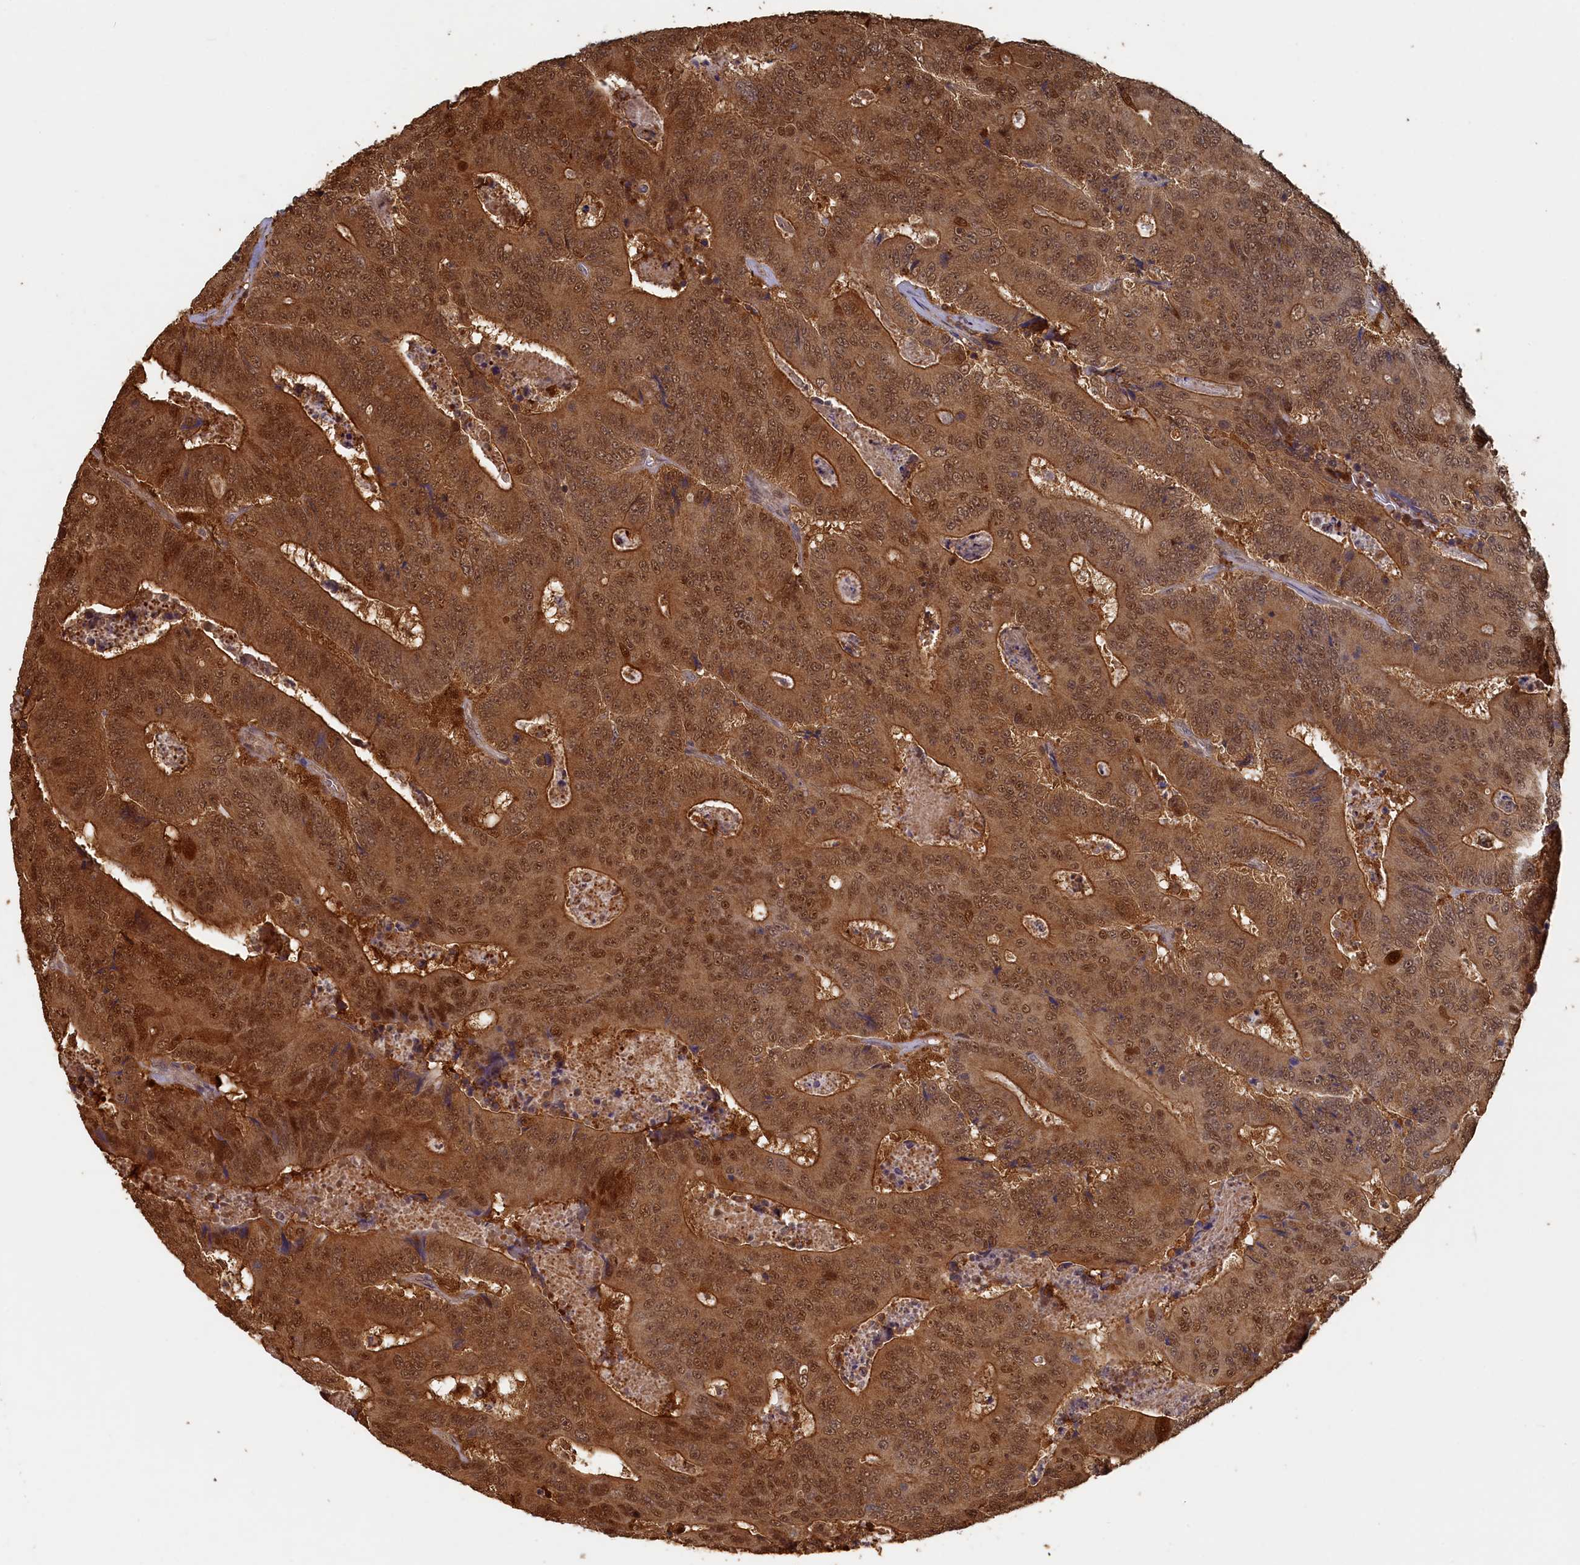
{"staining": {"intensity": "strong", "quantity": ">75%", "location": "cytoplasmic/membranous,nuclear"}, "tissue": "colorectal cancer", "cell_type": "Tumor cells", "image_type": "cancer", "snomed": [{"axis": "morphology", "description": "Adenocarcinoma, NOS"}, {"axis": "topography", "description": "Colon"}], "caption": "IHC (DAB) staining of human colorectal cancer exhibits strong cytoplasmic/membranous and nuclear protein positivity in about >75% of tumor cells.", "gene": "UCHL3", "patient": {"sex": "male", "age": 83}}